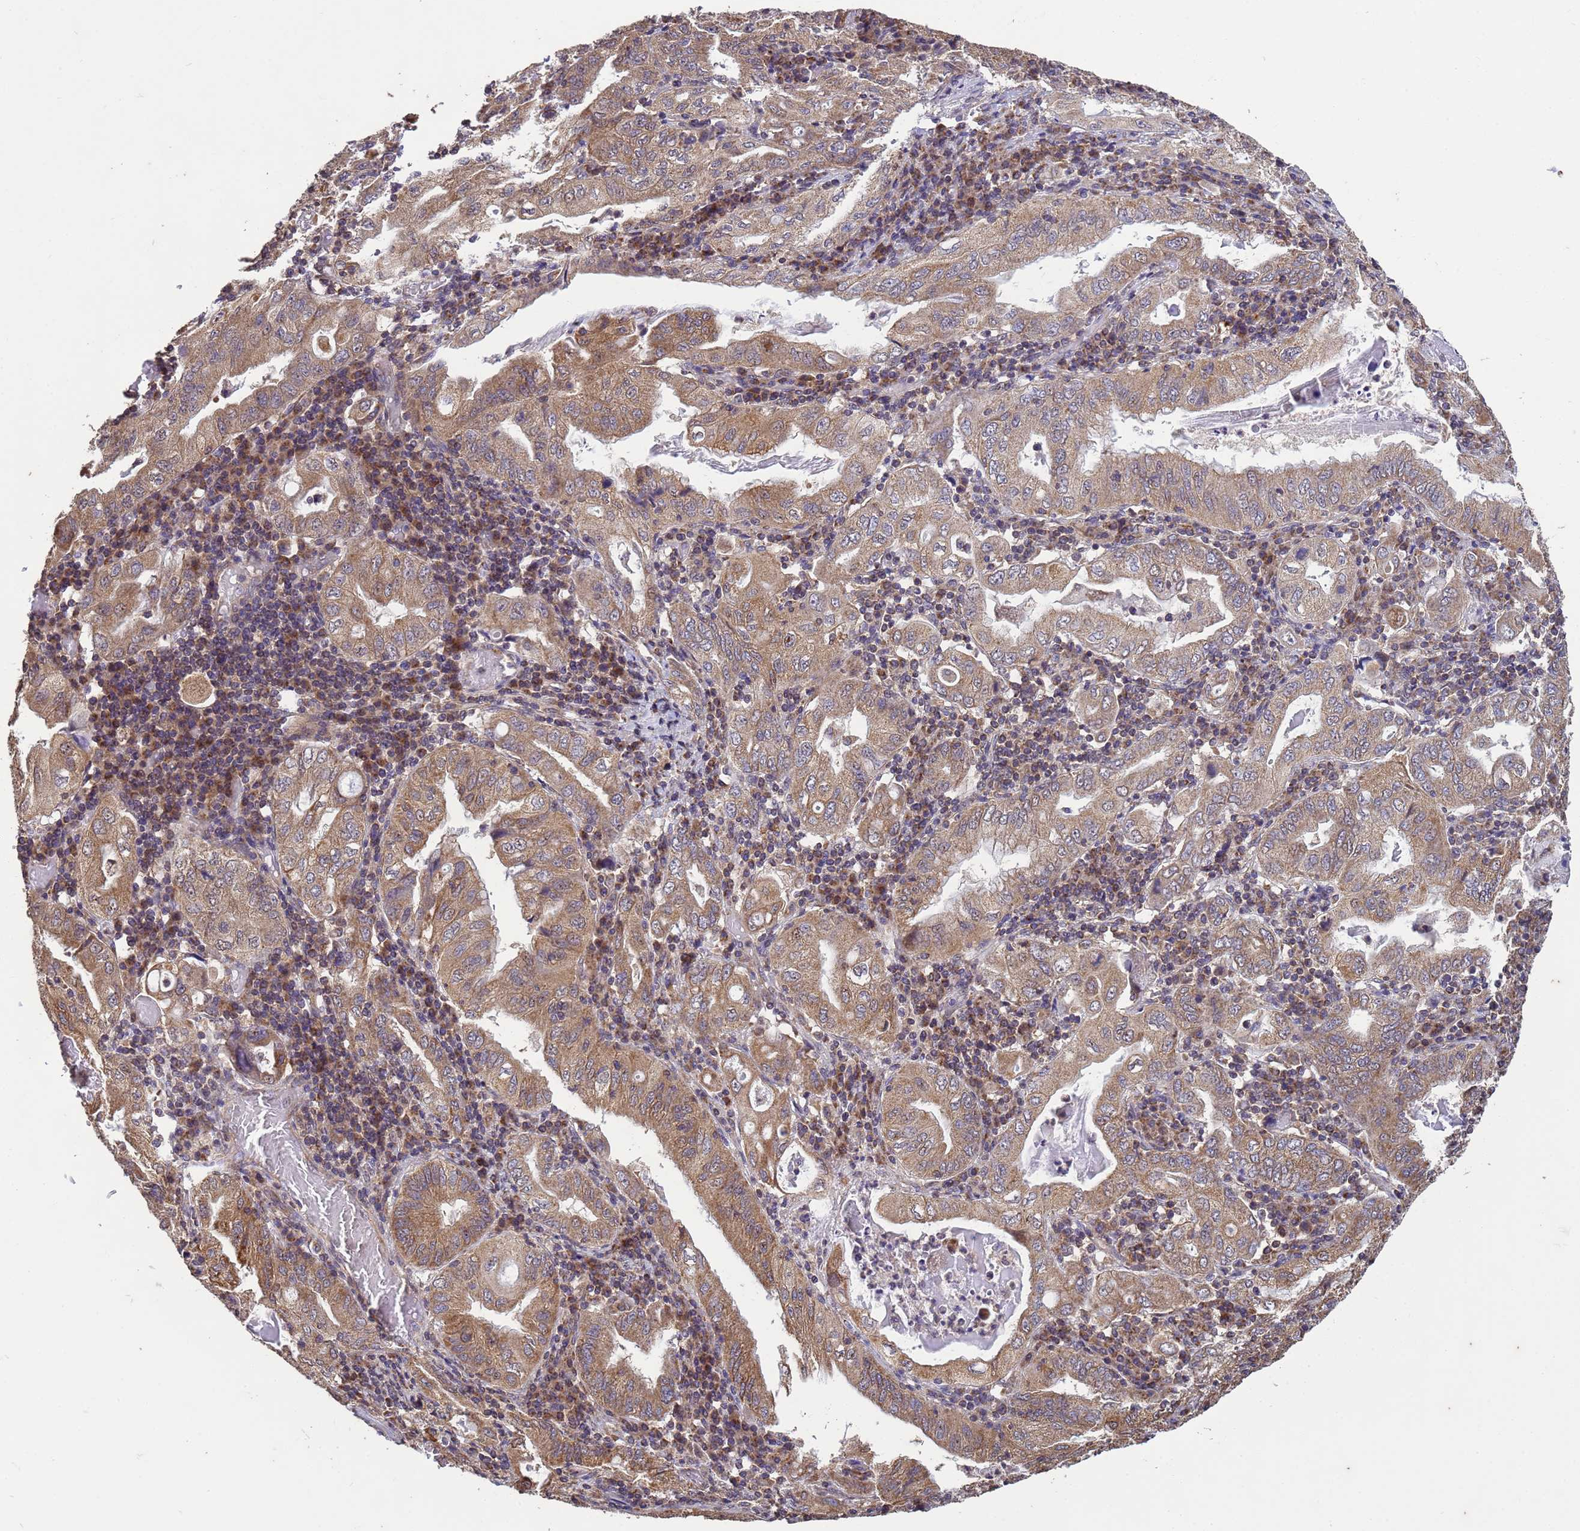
{"staining": {"intensity": "moderate", "quantity": ">75%", "location": "cytoplasmic/membranous"}, "tissue": "stomach cancer", "cell_type": "Tumor cells", "image_type": "cancer", "snomed": [{"axis": "morphology", "description": "Normal tissue, NOS"}, {"axis": "morphology", "description": "Adenocarcinoma, NOS"}, {"axis": "topography", "description": "Esophagus"}, {"axis": "topography", "description": "Stomach, upper"}, {"axis": "topography", "description": "Peripheral nerve tissue"}], "caption": "Stomach adenocarcinoma tissue displays moderate cytoplasmic/membranous staining in about >75% of tumor cells", "gene": "P2RX7", "patient": {"sex": "male", "age": 62}}